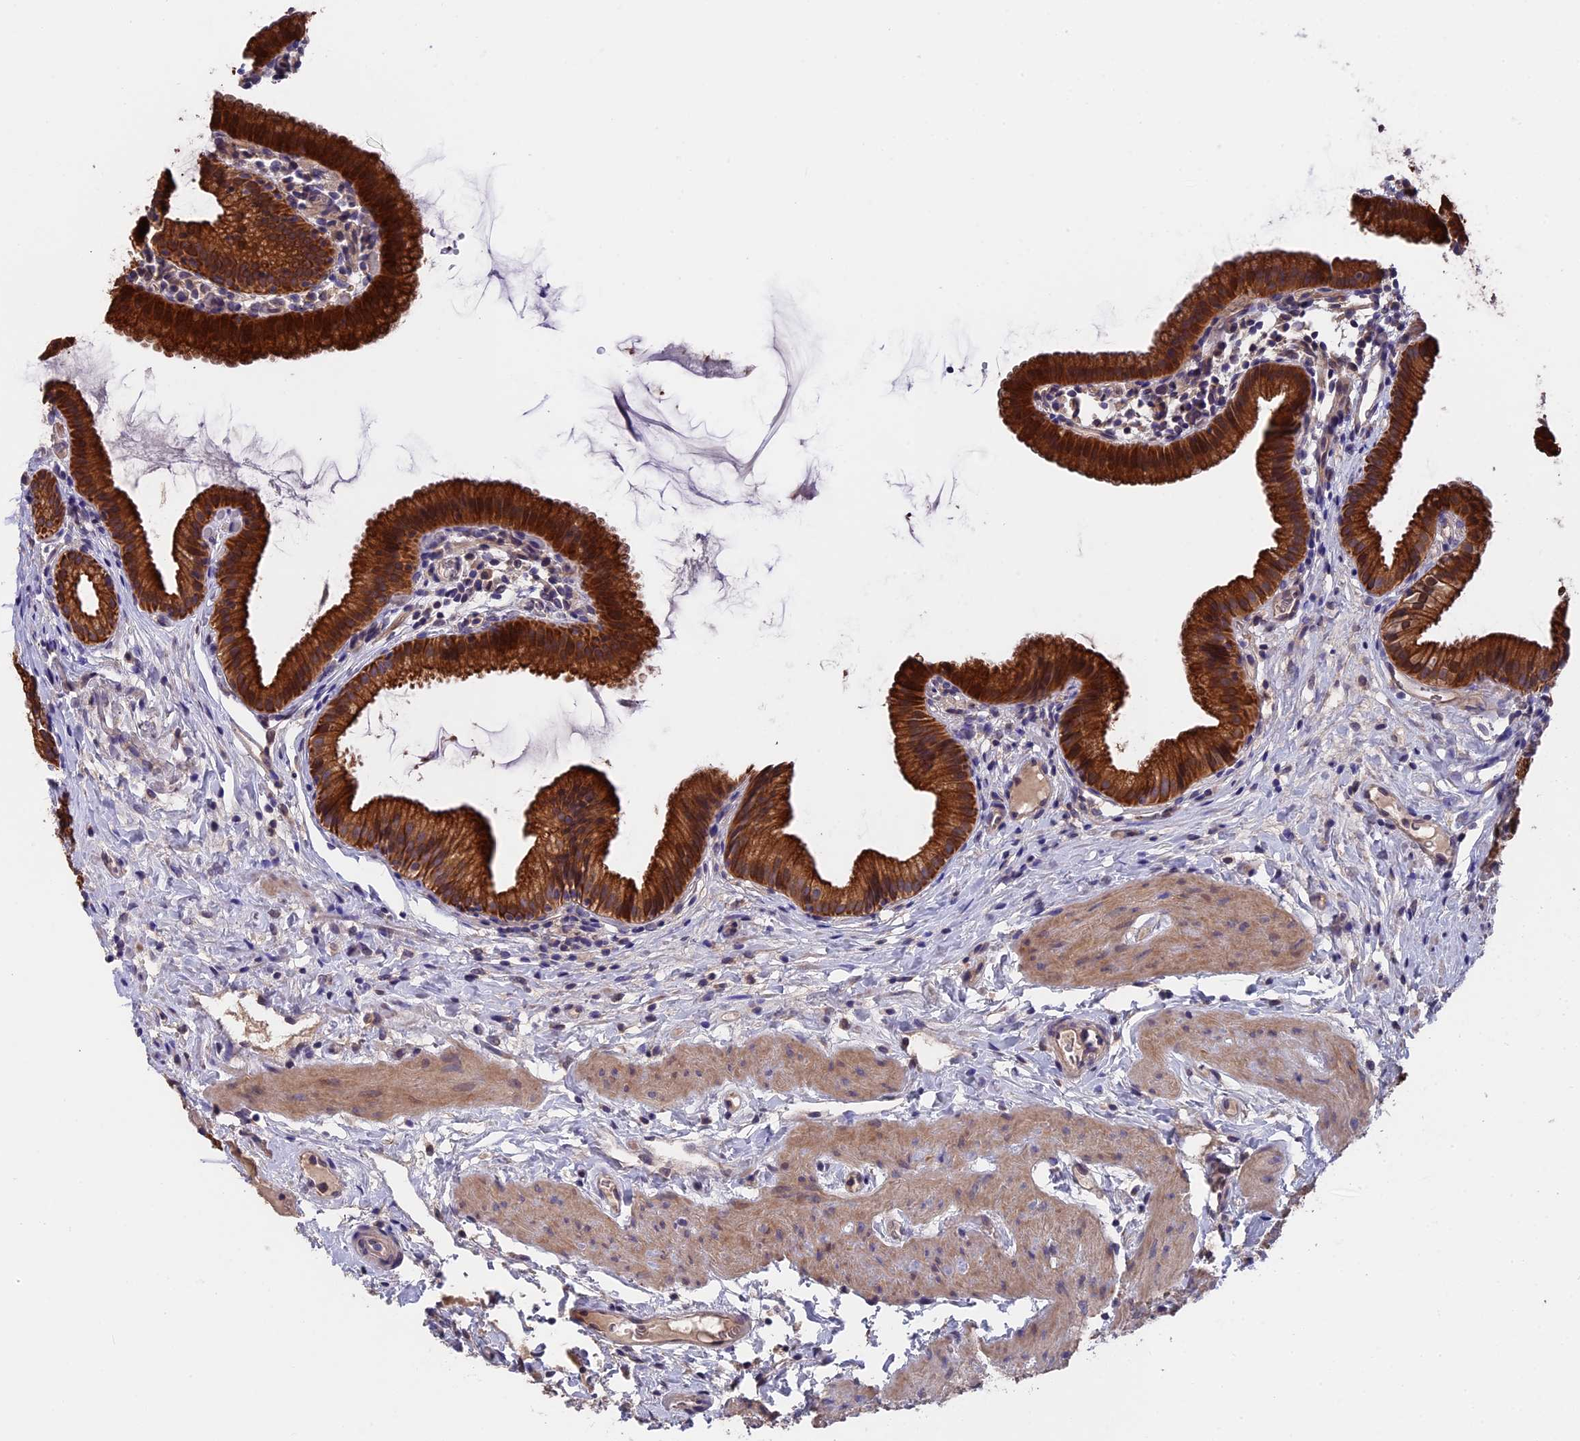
{"staining": {"intensity": "strong", "quantity": ">75%", "location": "cytoplasmic/membranous"}, "tissue": "gallbladder", "cell_type": "Glandular cells", "image_type": "normal", "snomed": [{"axis": "morphology", "description": "Normal tissue, NOS"}, {"axis": "topography", "description": "Gallbladder"}], "caption": "Brown immunohistochemical staining in unremarkable gallbladder reveals strong cytoplasmic/membranous expression in approximately >75% of glandular cells.", "gene": "ZCCHC2", "patient": {"sex": "female", "age": 46}}